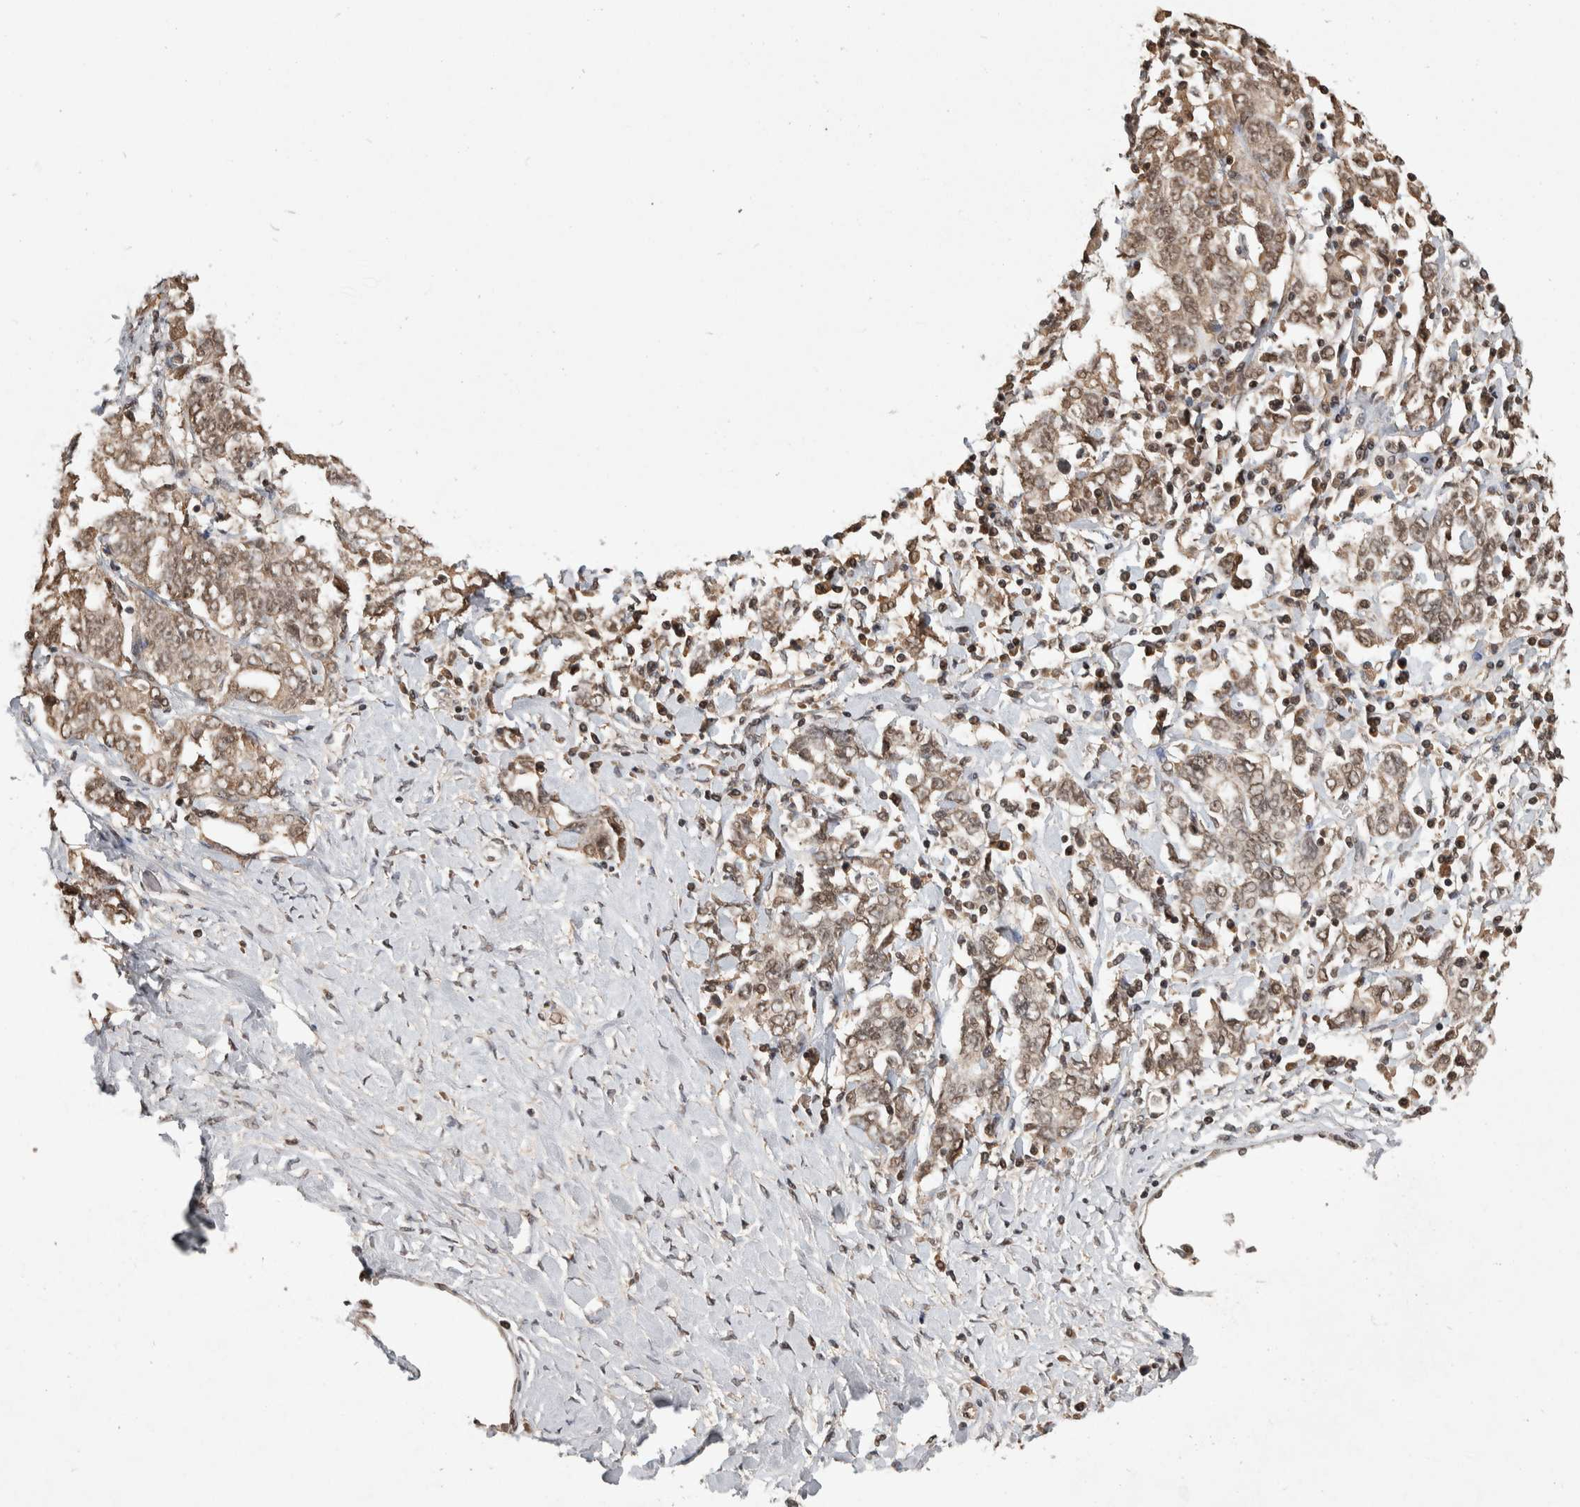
{"staining": {"intensity": "moderate", "quantity": ">75%", "location": "nuclear"}, "tissue": "ovarian cancer", "cell_type": "Tumor cells", "image_type": "cancer", "snomed": [{"axis": "morphology", "description": "Carcinoma, endometroid"}, {"axis": "topography", "description": "Ovary"}], "caption": "Immunohistochemistry (IHC) histopathology image of endometroid carcinoma (ovarian) stained for a protein (brown), which displays medium levels of moderate nuclear expression in approximately >75% of tumor cells.", "gene": "ZNF592", "patient": {"sex": "female", "age": 62}}